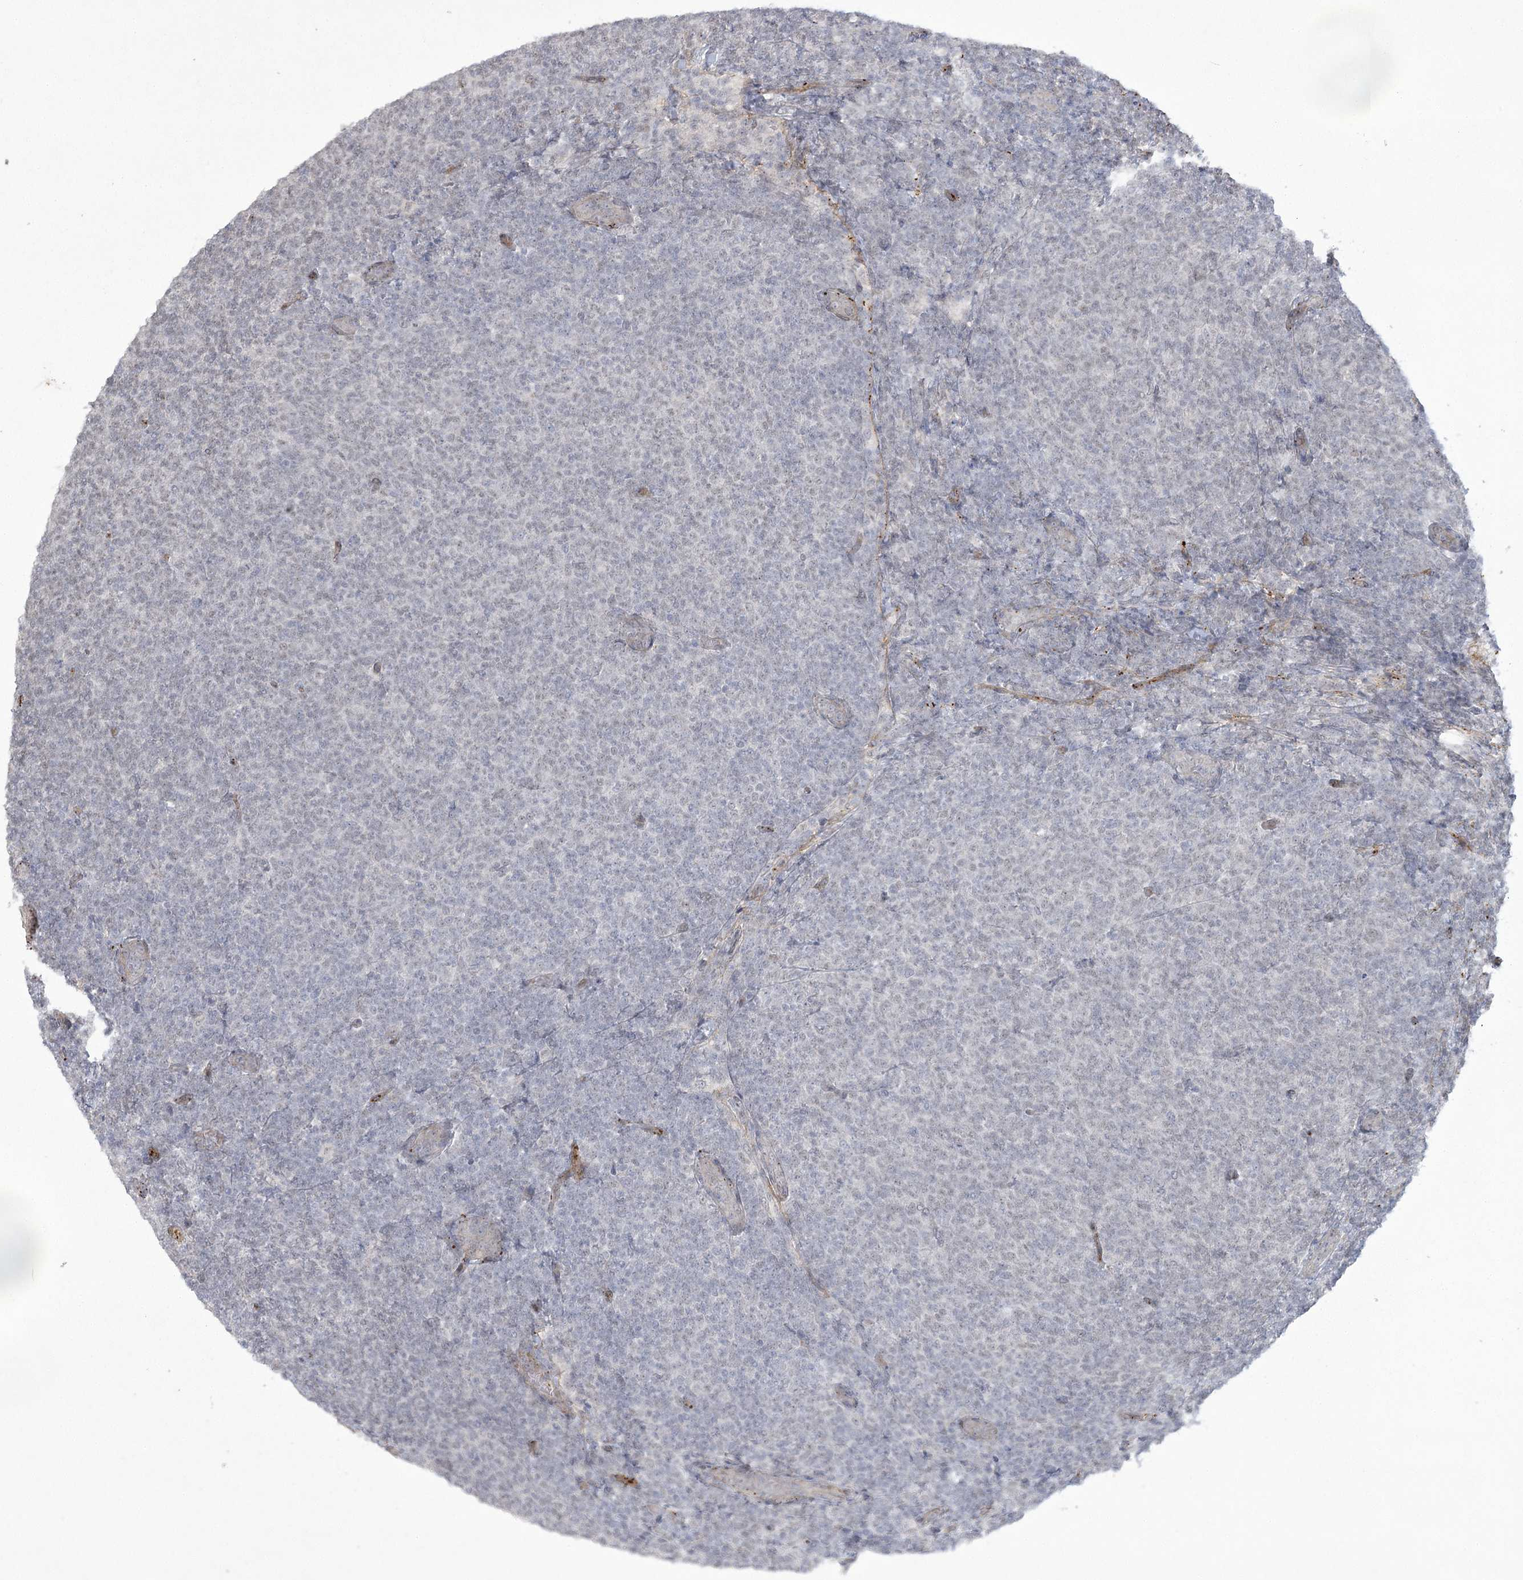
{"staining": {"intensity": "negative", "quantity": "none", "location": "none"}, "tissue": "lymphoma", "cell_type": "Tumor cells", "image_type": "cancer", "snomed": [{"axis": "morphology", "description": "Malignant lymphoma, non-Hodgkin's type, Low grade"}, {"axis": "topography", "description": "Lymph node"}], "caption": "High magnification brightfield microscopy of low-grade malignant lymphoma, non-Hodgkin's type stained with DAB (3,3'-diaminobenzidine) (brown) and counterstained with hematoxylin (blue): tumor cells show no significant positivity. (IHC, brightfield microscopy, high magnification).", "gene": "AMTN", "patient": {"sex": "male", "age": 66}}